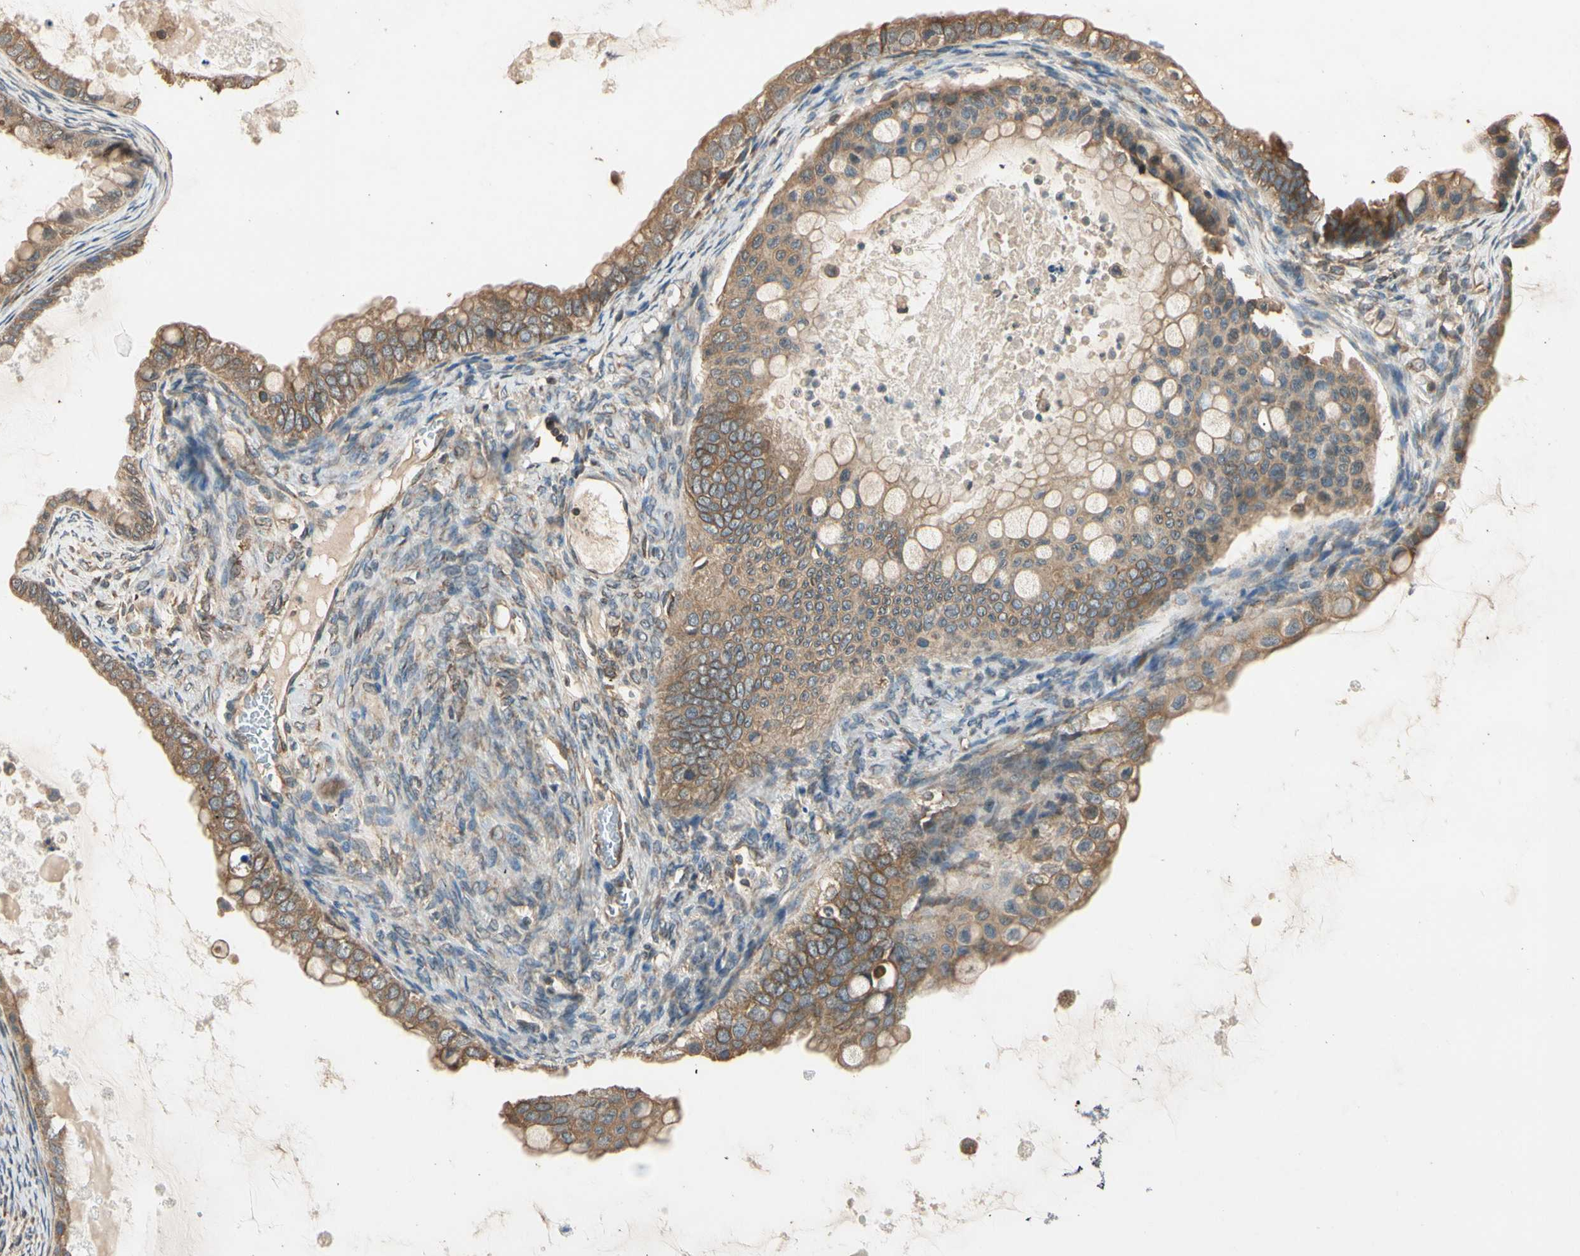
{"staining": {"intensity": "moderate", "quantity": ">75%", "location": "cytoplasmic/membranous"}, "tissue": "ovarian cancer", "cell_type": "Tumor cells", "image_type": "cancer", "snomed": [{"axis": "morphology", "description": "Cystadenocarcinoma, mucinous, NOS"}, {"axis": "topography", "description": "Ovary"}], "caption": "A histopathology image showing moderate cytoplasmic/membranous expression in about >75% of tumor cells in ovarian mucinous cystadenocarcinoma, as visualized by brown immunohistochemical staining.", "gene": "STX18", "patient": {"sex": "female", "age": 80}}